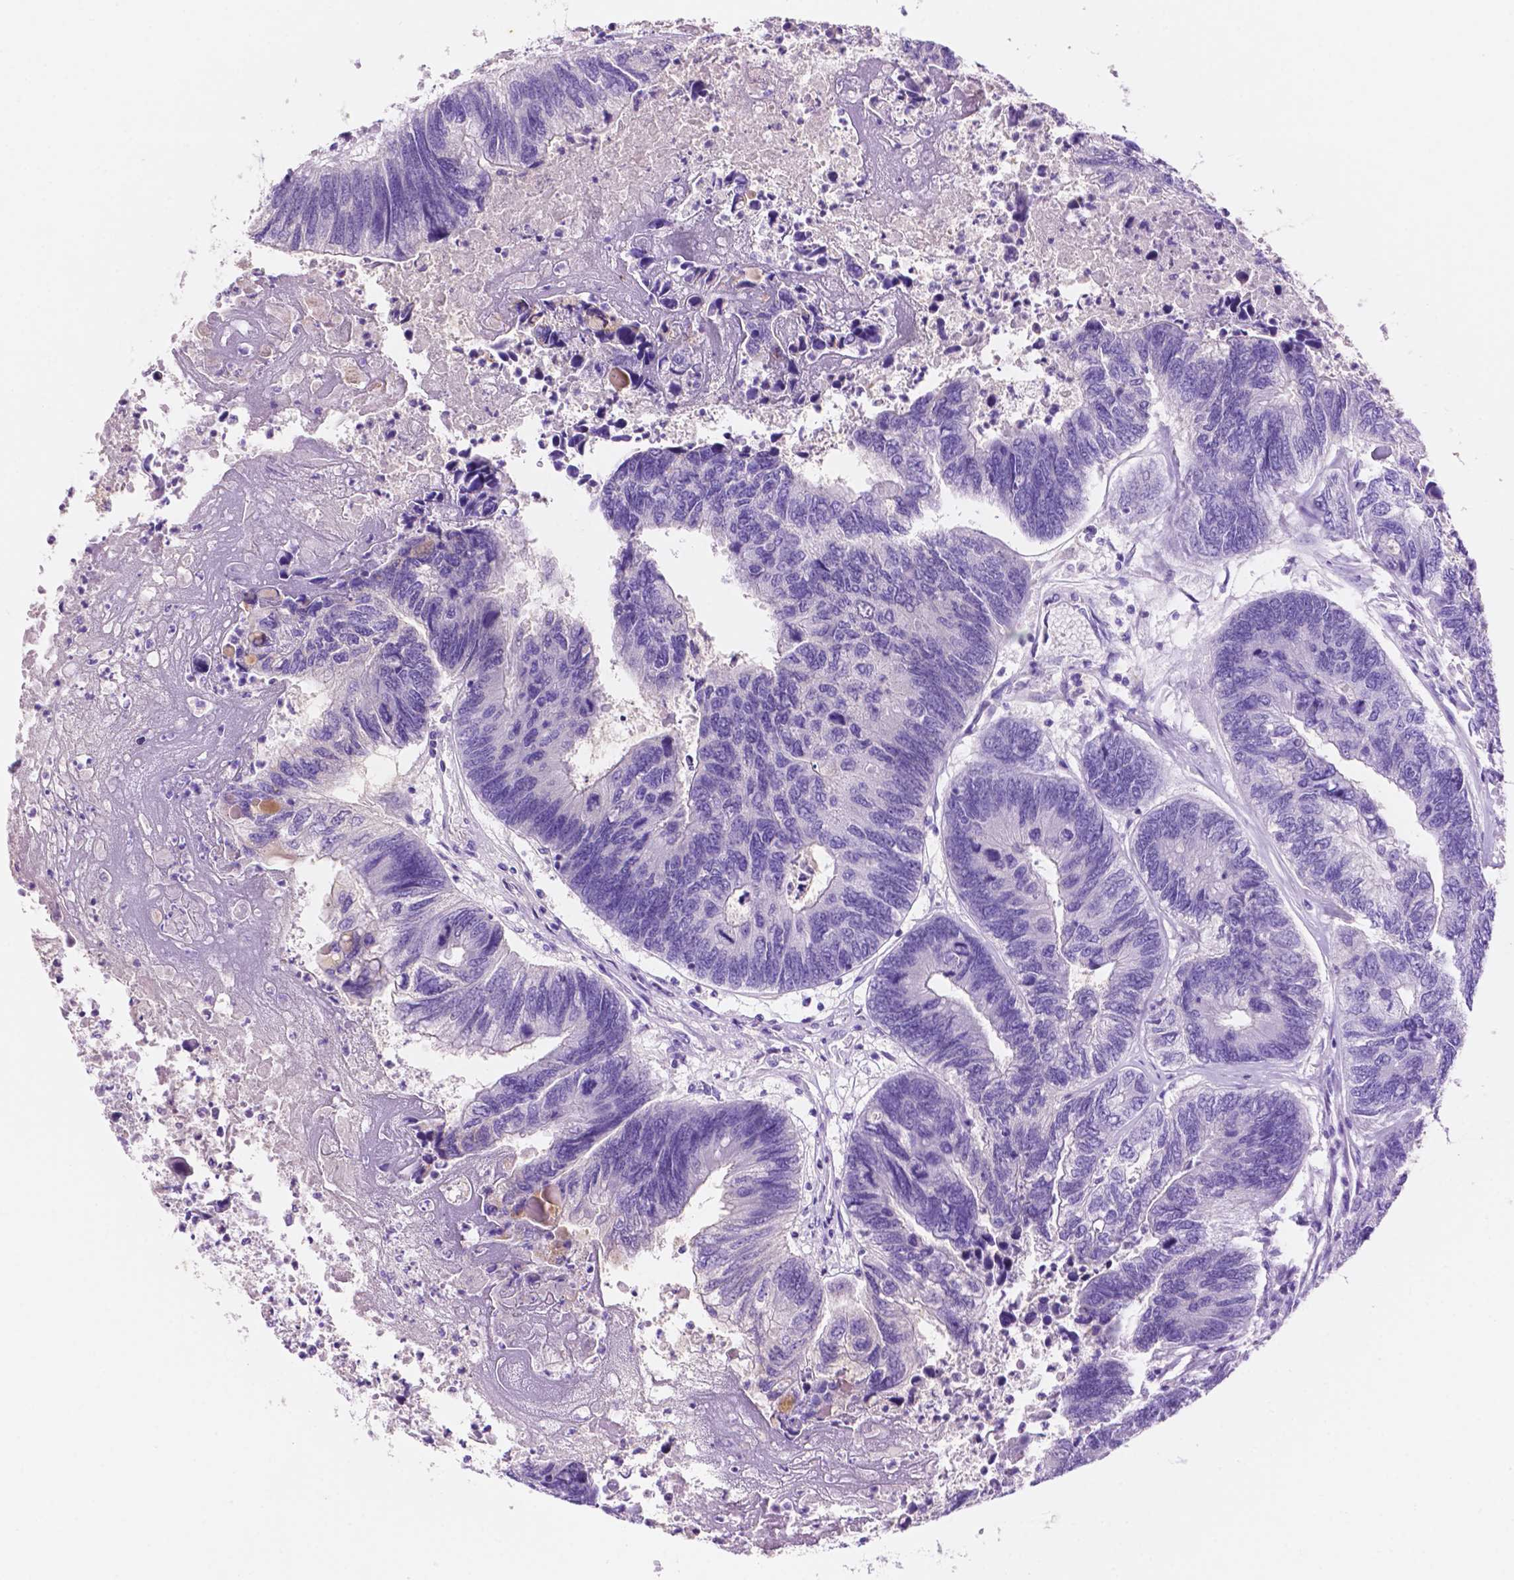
{"staining": {"intensity": "negative", "quantity": "none", "location": "none"}, "tissue": "colorectal cancer", "cell_type": "Tumor cells", "image_type": "cancer", "snomed": [{"axis": "morphology", "description": "Adenocarcinoma, NOS"}, {"axis": "topography", "description": "Colon"}], "caption": "Immunohistochemical staining of colorectal cancer (adenocarcinoma) shows no significant staining in tumor cells. (Stains: DAB (3,3'-diaminobenzidine) immunohistochemistry (IHC) with hematoxylin counter stain, Microscopy: brightfield microscopy at high magnification).", "gene": "FOXB2", "patient": {"sex": "female", "age": 67}}